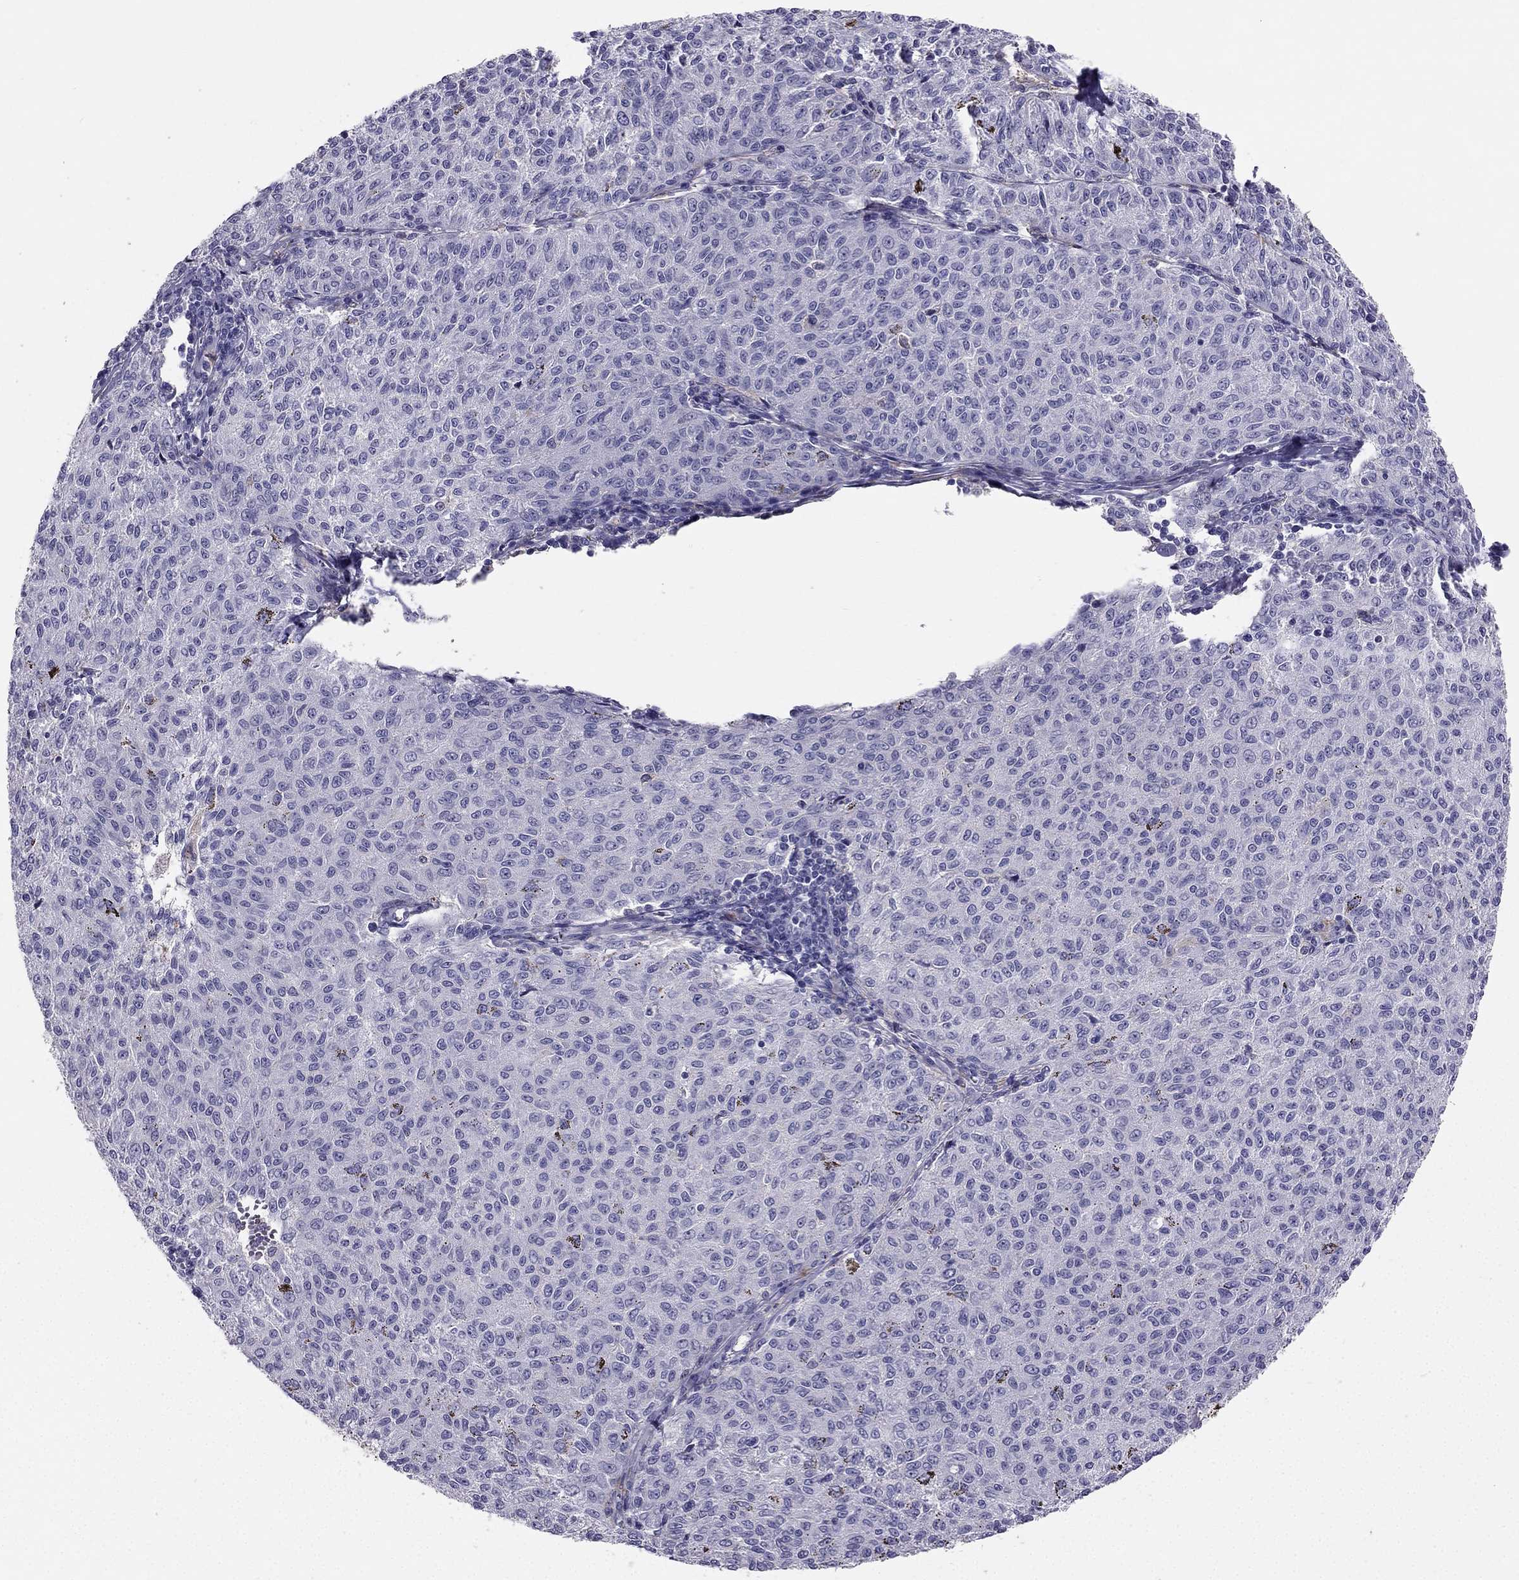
{"staining": {"intensity": "negative", "quantity": "none", "location": "none"}, "tissue": "melanoma", "cell_type": "Tumor cells", "image_type": "cancer", "snomed": [{"axis": "morphology", "description": "Malignant melanoma, NOS"}, {"axis": "topography", "description": "Skin"}], "caption": "Tumor cells are negative for brown protein staining in melanoma.", "gene": "LMTK3", "patient": {"sex": "female", "age": 72}}